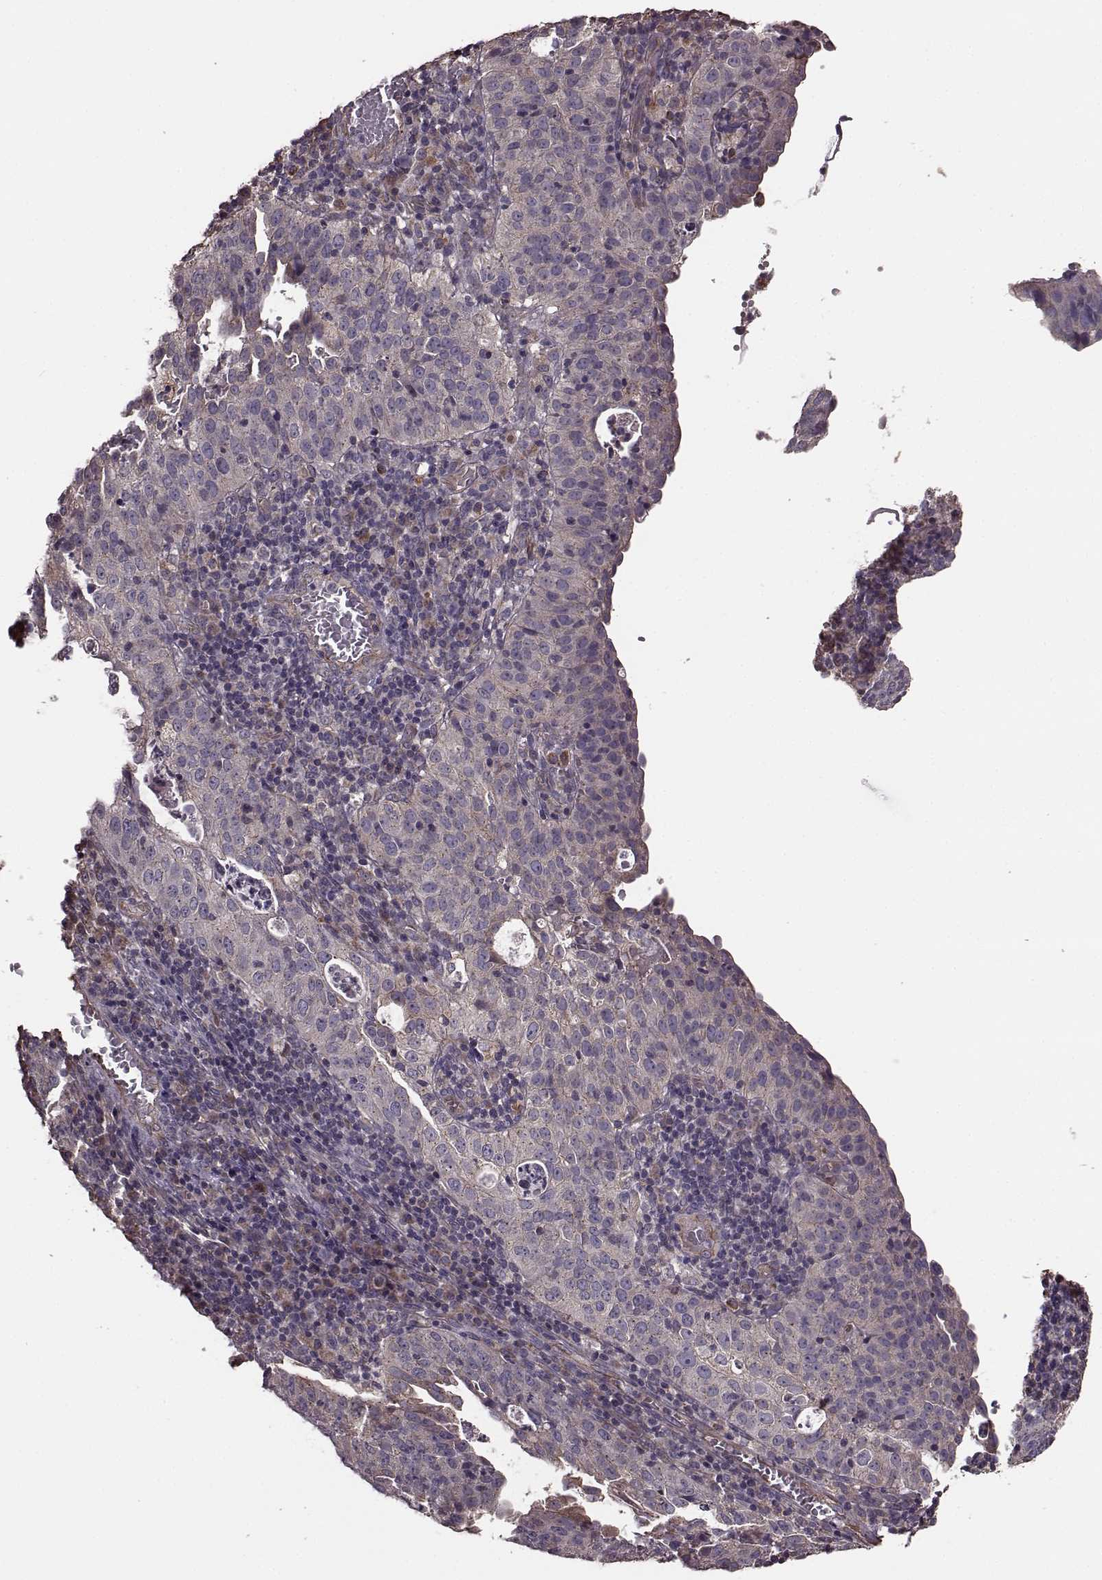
{"staining": {"intensity": "negative", "quantity": "none", "location": "none"}, "tissue": "cervical cancer", "cell_type": "Tumor cells", "image_type": "cancer", "snomed": [{"axis": "morphology", "description": "Squamous cell carcinoma, NOS"}, {"axis": "topography", "description": "Cervix"}], "caption": "IHC image of cervical cancer (squamous cell carcinoma) stained for a protein (brown), which shows no expression in tumor cells.", "gene": "NTF3", "patient": {"sex": "female", "age": 39}}